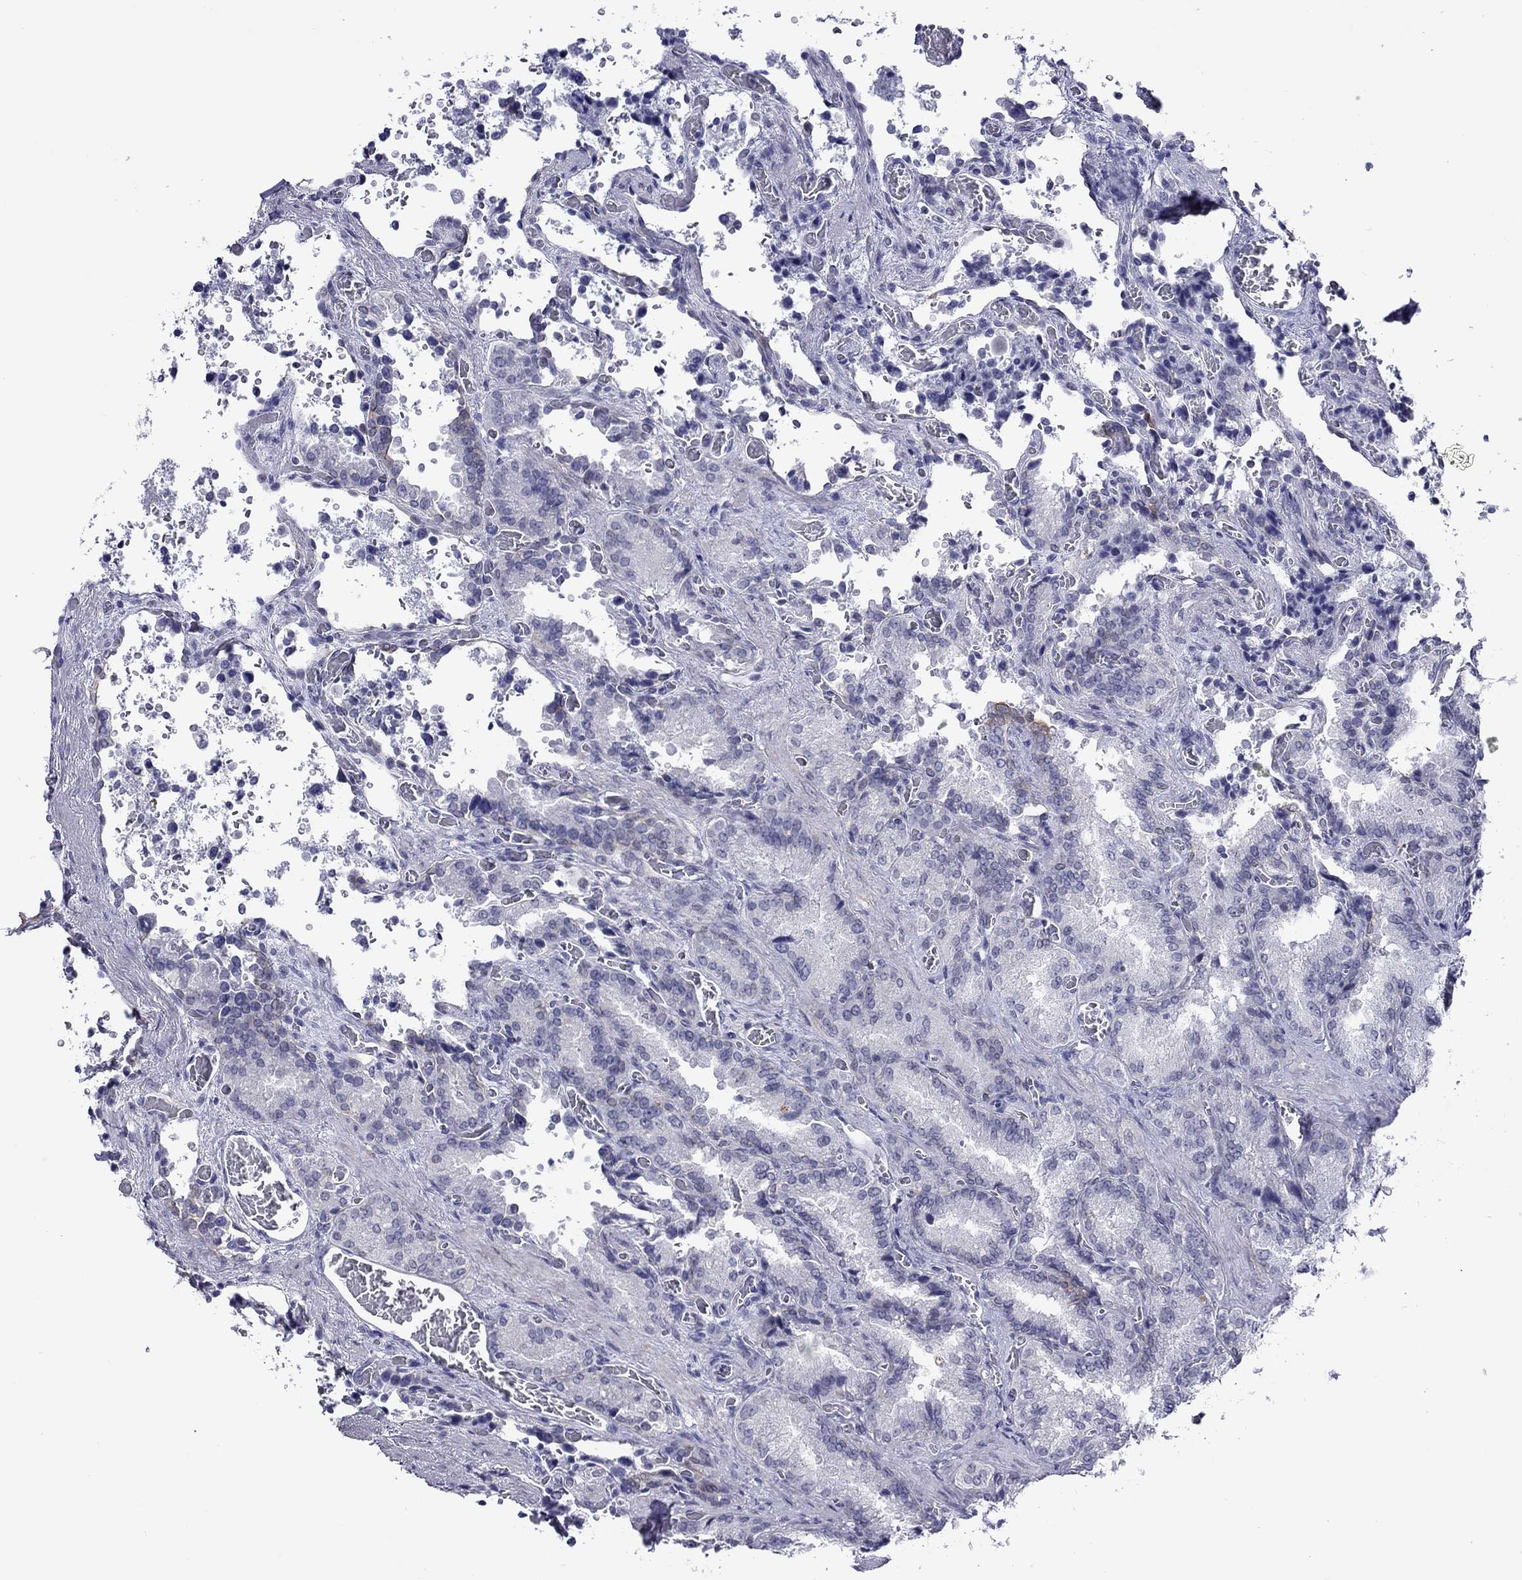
{"staining": {"intensity": "negative", "quantity": "none", "location": "none"}, "tissue": "seminal vesicle", "cell_type": "Glandular cells", "image_type": "normal", "snomed": [{"axis": "morphology", "description": "Normal tissue, NOS"}, {"axis": "topography", "description": "Seminal veicle"}], "caption": "Immunohistochemistry (IHC) micrograph of normal seminal vesicle: human seminal vesicle stained with DAB (3,3'-diaminobenzidine) displays no significant protein expression in glandular cells.", "gene": "MYMX", "patient": {"sex": "male", "age": 37}}